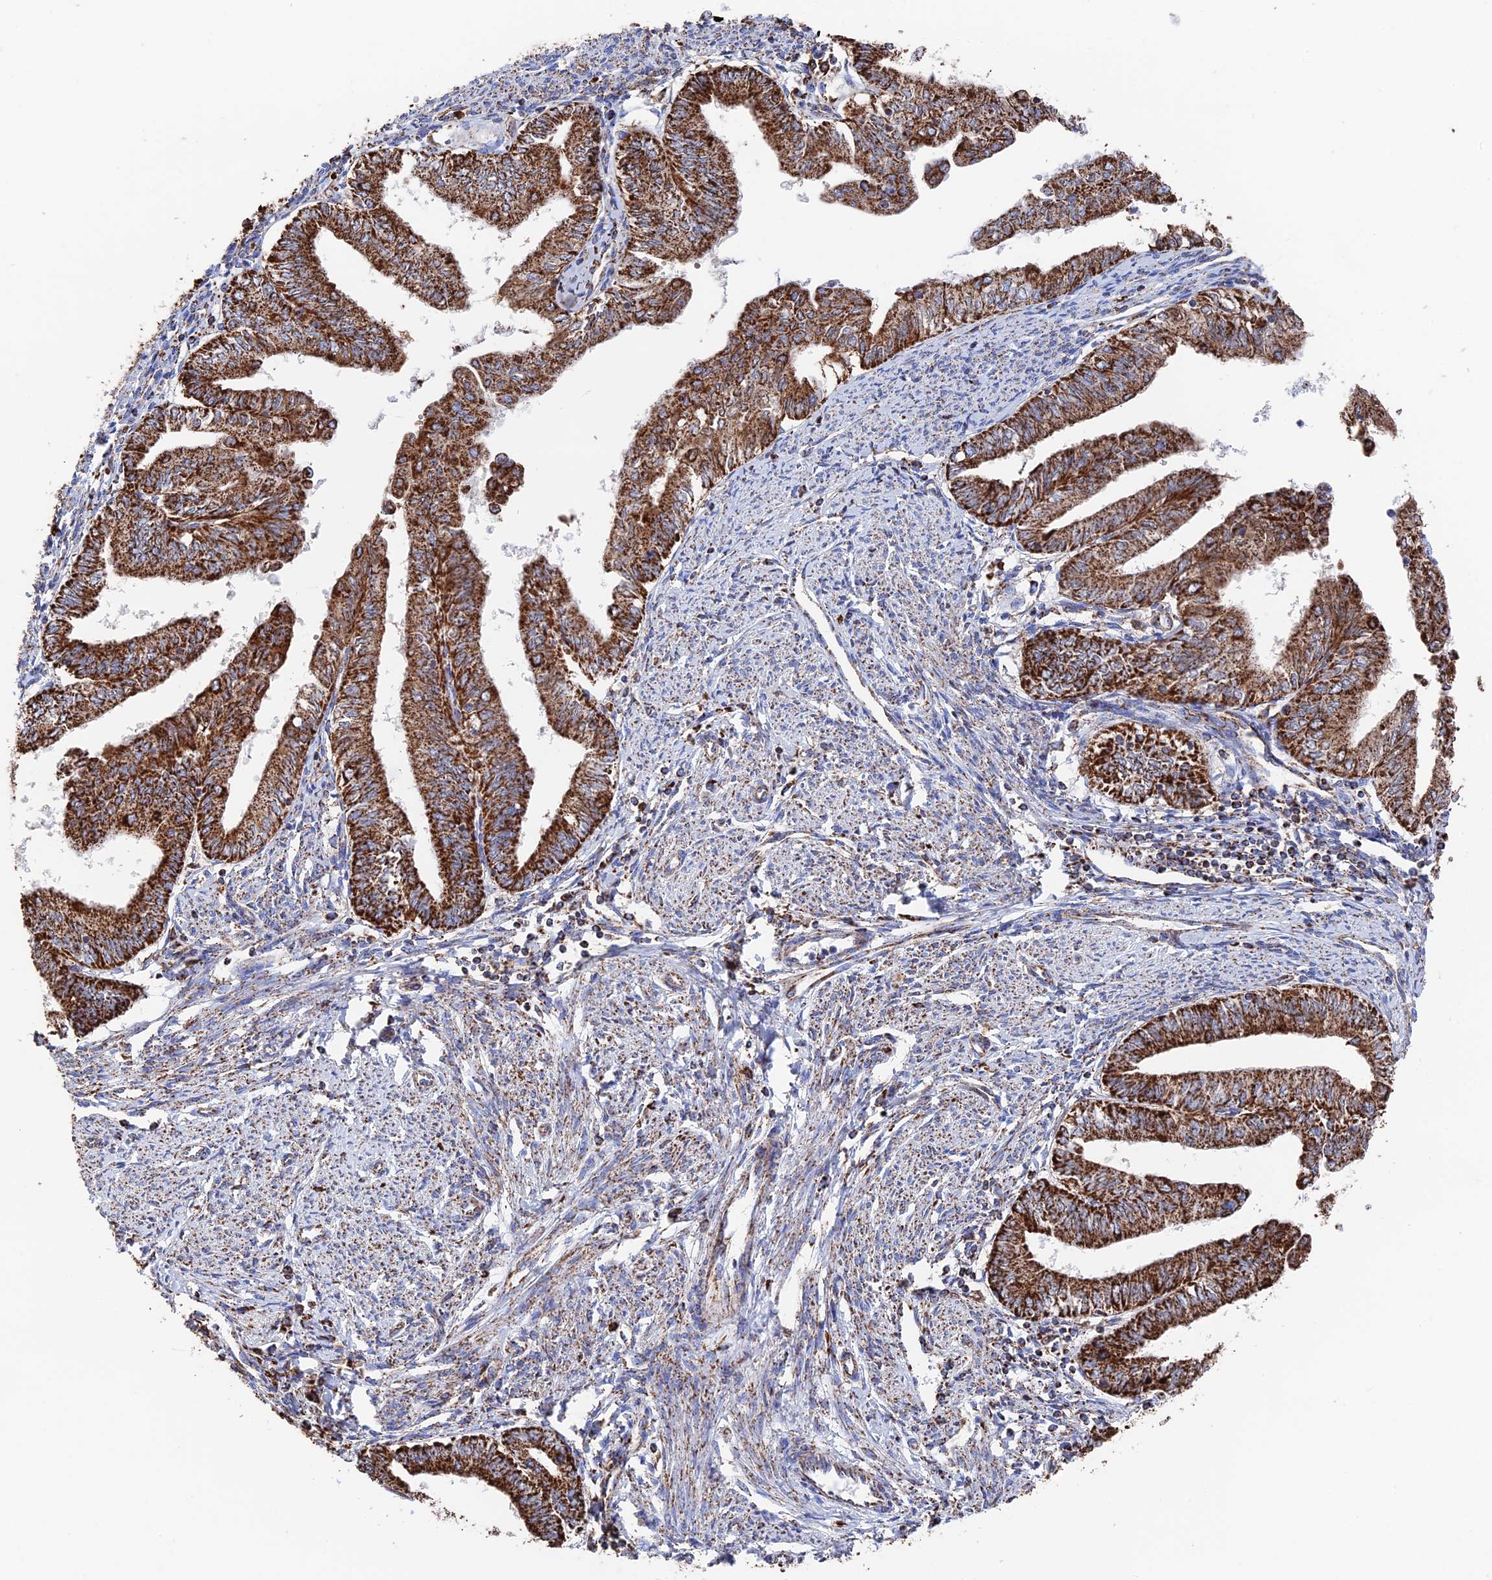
{"staining": {"intensity": "strong", "quantity": ">75%", "location": "cytoplasmic/membranous"}, "tissue": "endometrial cancer", "cell_type": "Tumor cells", "image_type": "cancer", "snomed": [{"axis": "morphology", "description": "Adenocarcinoma, NOS"}, {"axis": "topography", "description": "Endometrium"}], "caption": "Human endometrial adenocarcinoma stained with a protein marker demonstrates strong staining in tumor cells.", "gene": "HAUS8", "patient": {"sex": "female", "age": 66}}